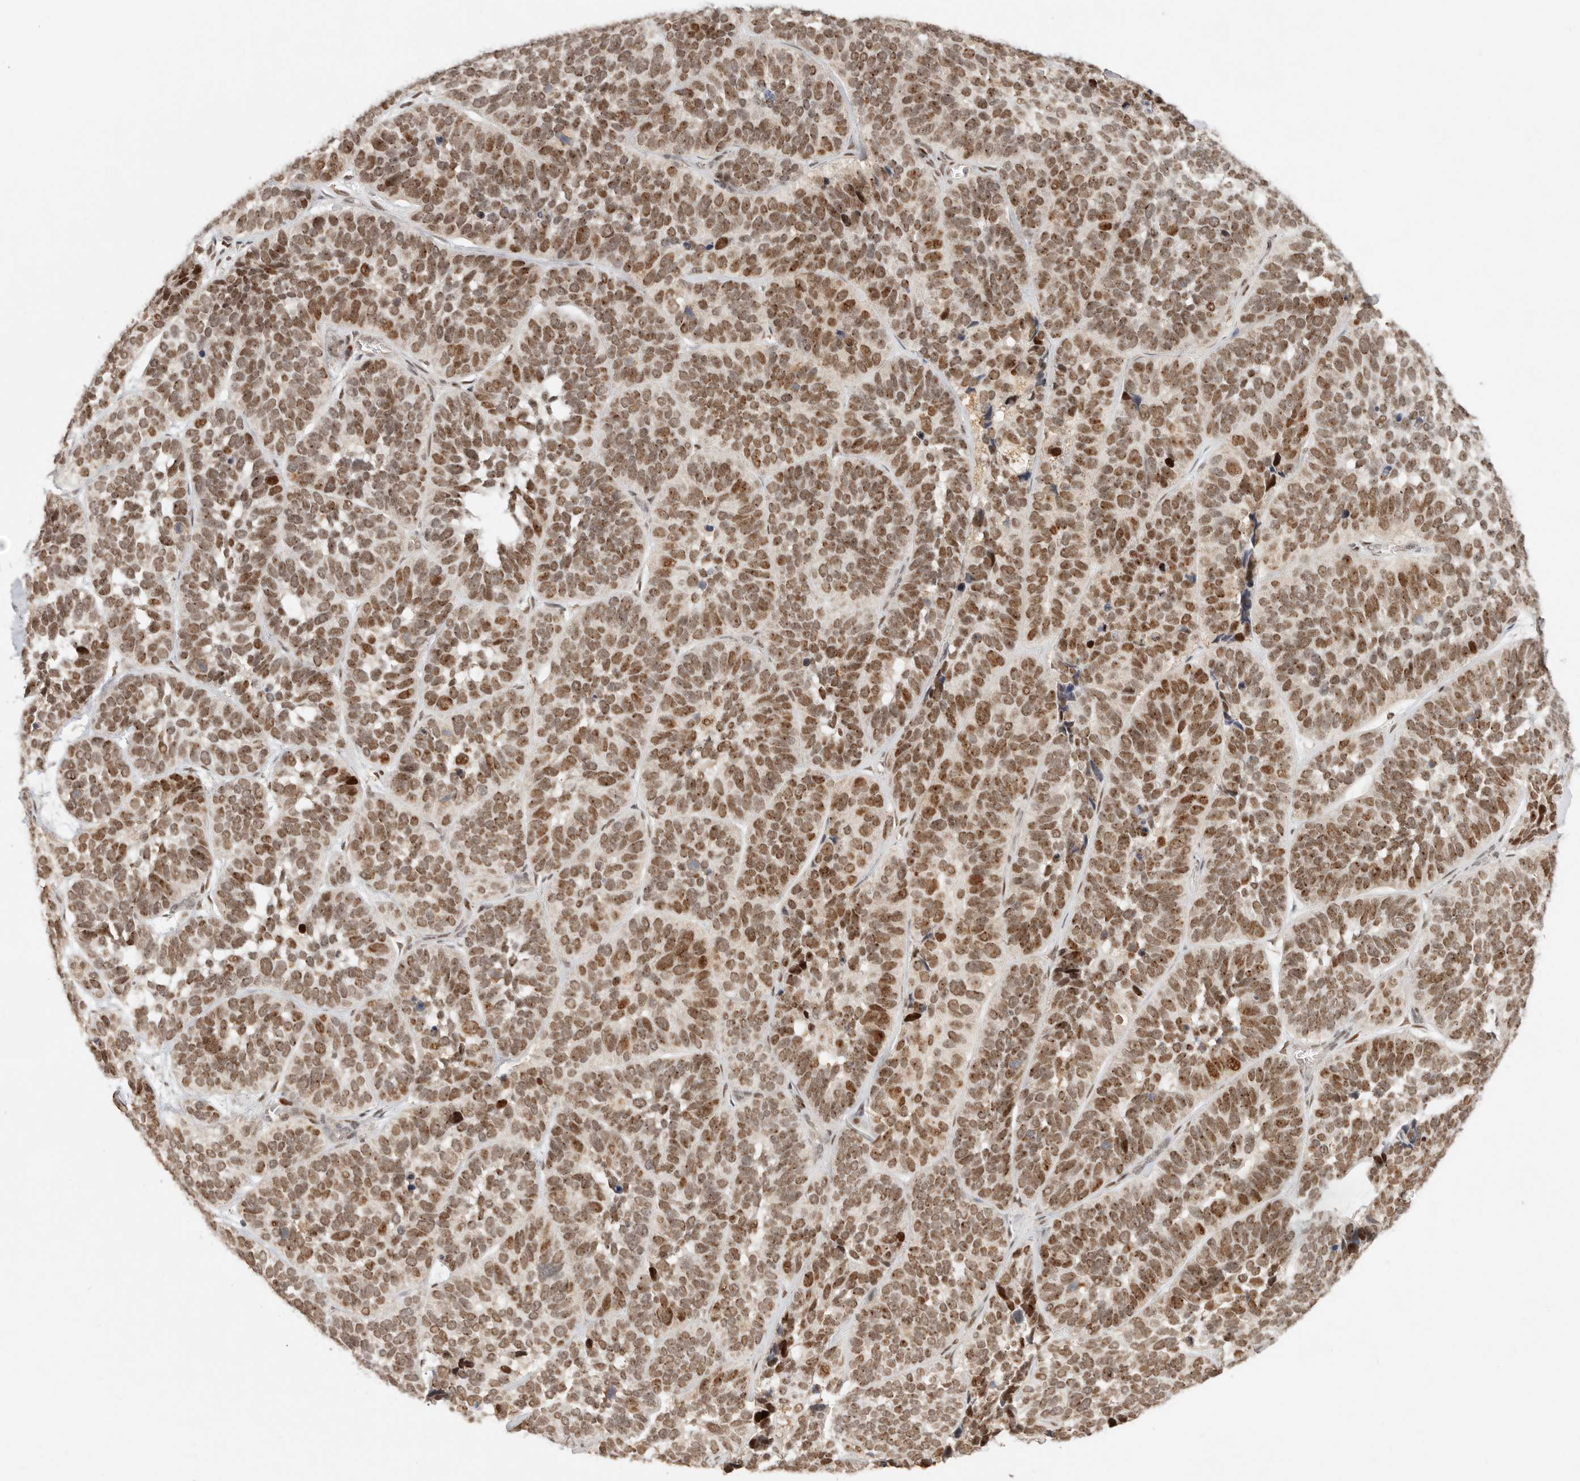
{"staining": {"intensity": "moderate", "quantity": ">75%", "location": "nuclear"}, "tissue": "skin cancer", "cell_type": "Tumor cells", "image_type": "cancer", "snomed": [{"axis": "morphology", "description": "Basal cell carcinoma"}, {"axis": "topography", "description": "Skin"}], "caption": "Human skin cancer (basal cell carcinoma) stained with a protein marker shows moderate staining in tumor cells.", "gene": "NPAS2", "patient": {"sex": "male", "age": 62}}